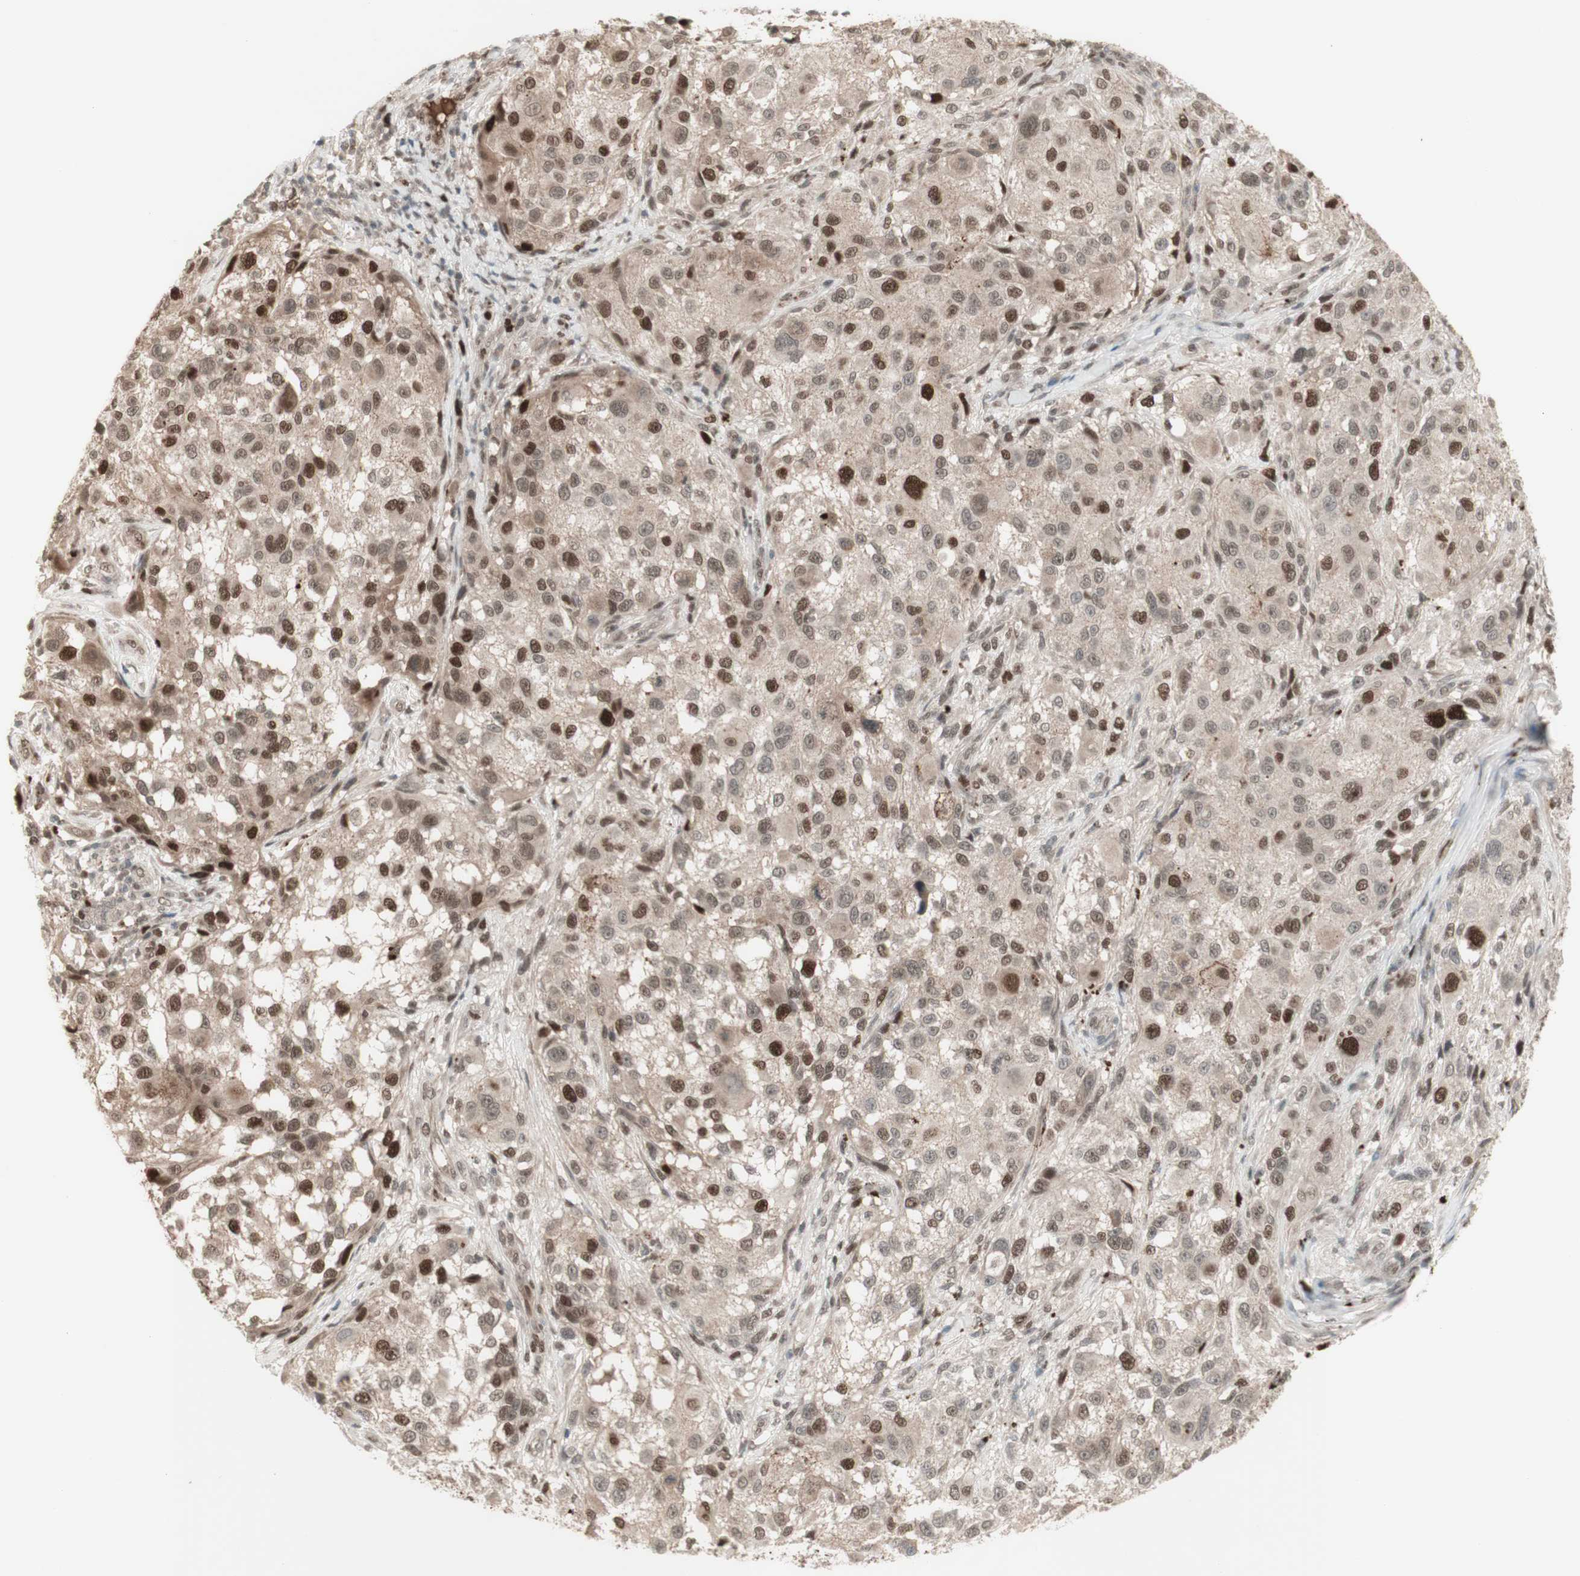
{"staining": {"intensity": "moderate", "quantity": "25%-75%", "location": "cytoplasmic/membranous,nuclear"}, "tissue": "melanoma", "cell_type": "Tumor cells", "image_type": "cancer", "snomed": [{"axis": "morphology", "description": "Necrosis, NOS"}, {"axis": "morphology", "description": "Malignant melanoma, NOS"}, {"axis": "topography", "description": "Skin"}], "caption": "Immunohistochemical staining of human melanoma displays medium levels of moderate cytoplasmic/membranous and nuclear expression in approximately 25%-75% of tumor cells.", "gene": "MSH6", "patient": {"sex": "female", "age": 87}}